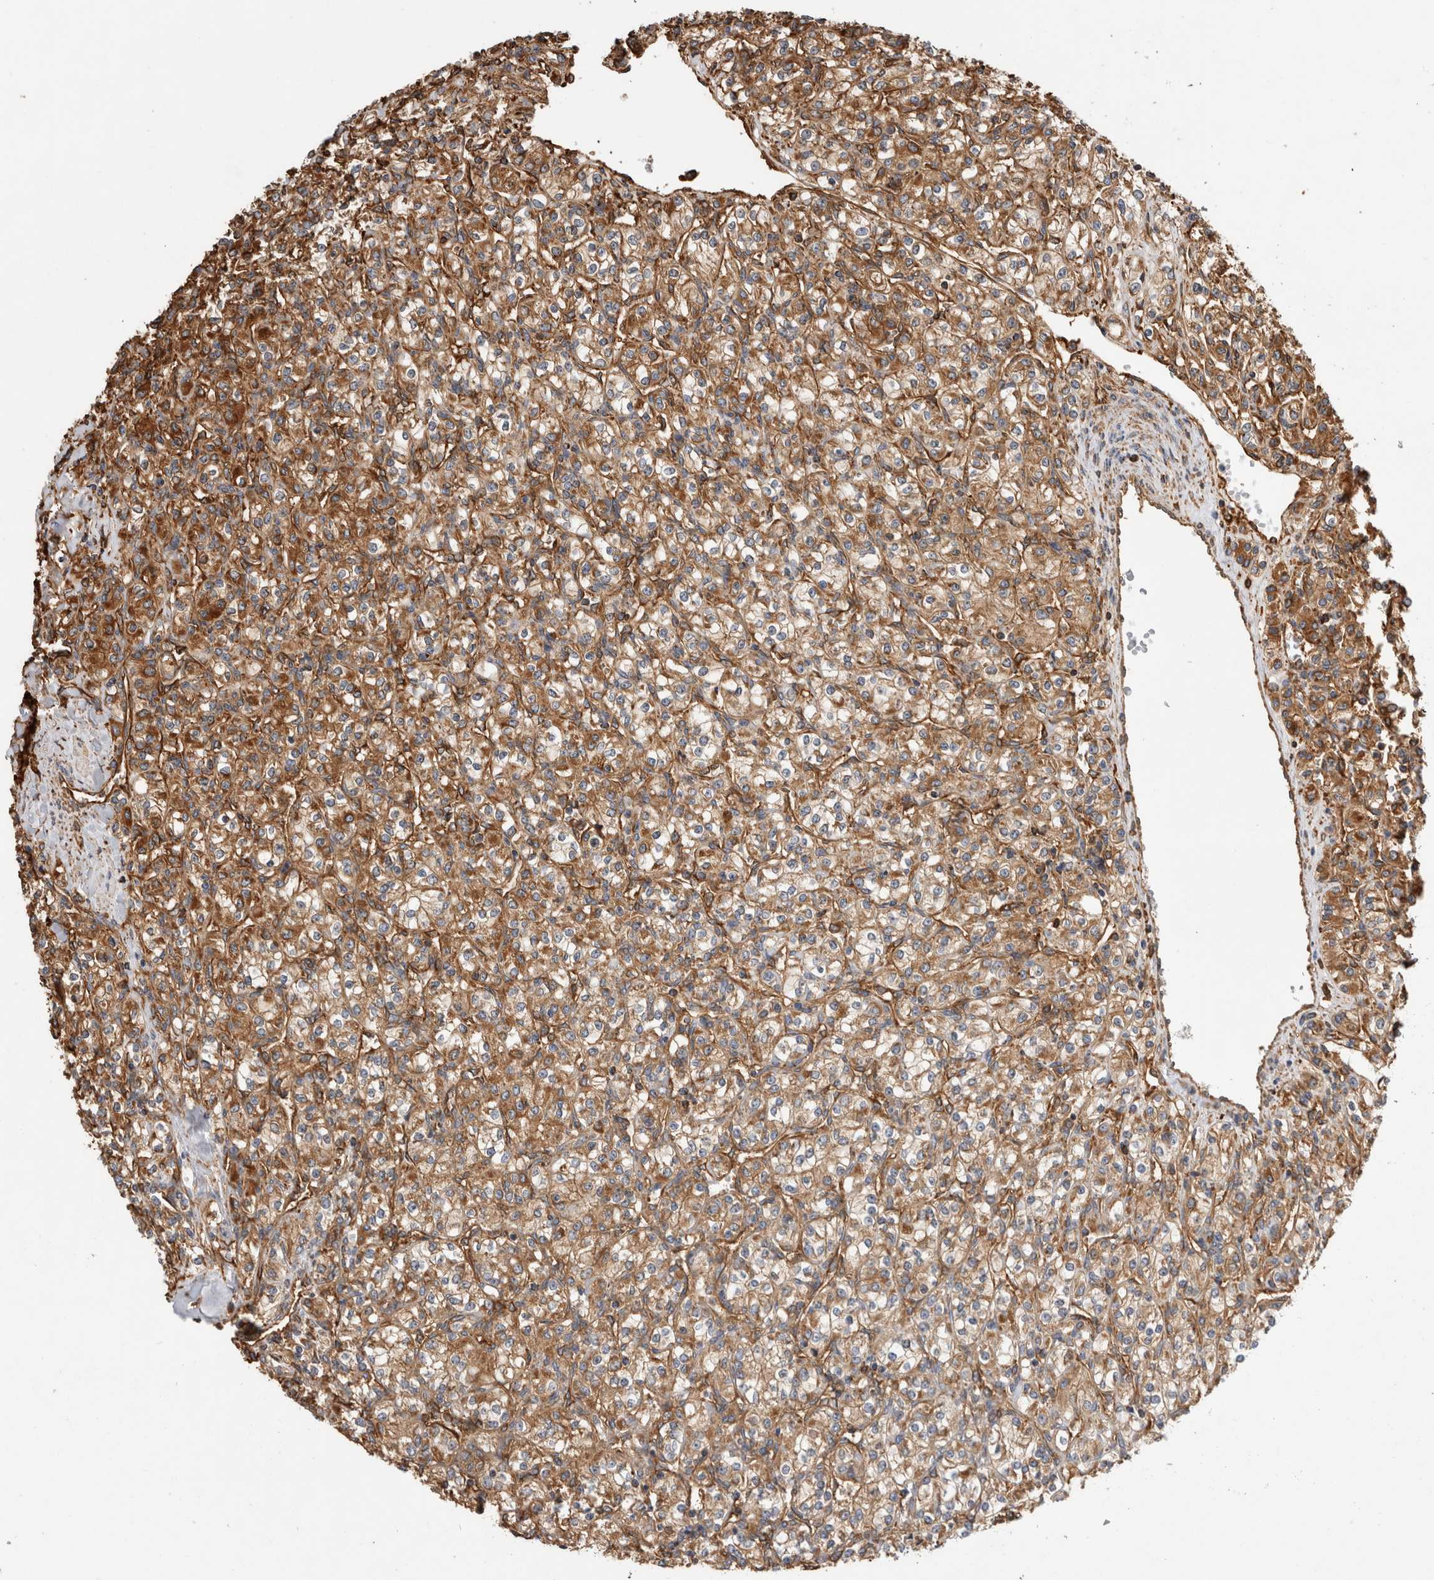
{"staining": {"intensity": "moderate", "quantity": ">75%", "location": "cytoplasmic/membranous"}, "tissue": "renal cancer", "cell_type": "Tumor cells", "image_type": "cancer", "snomed": [{"axis": "morphology", "description": "Adenocarcinoma, NOS"}, {"axis": "topography", "description": "Kidney"}], "caption": "Protein expression analysis of human renal adenocarcinoma reveals moderate cytoplasmic/membranous positivity in approximately >75% of tumor cells.", "gene": "ZNF397", "patient": {"sex": "male", "age": 77}}